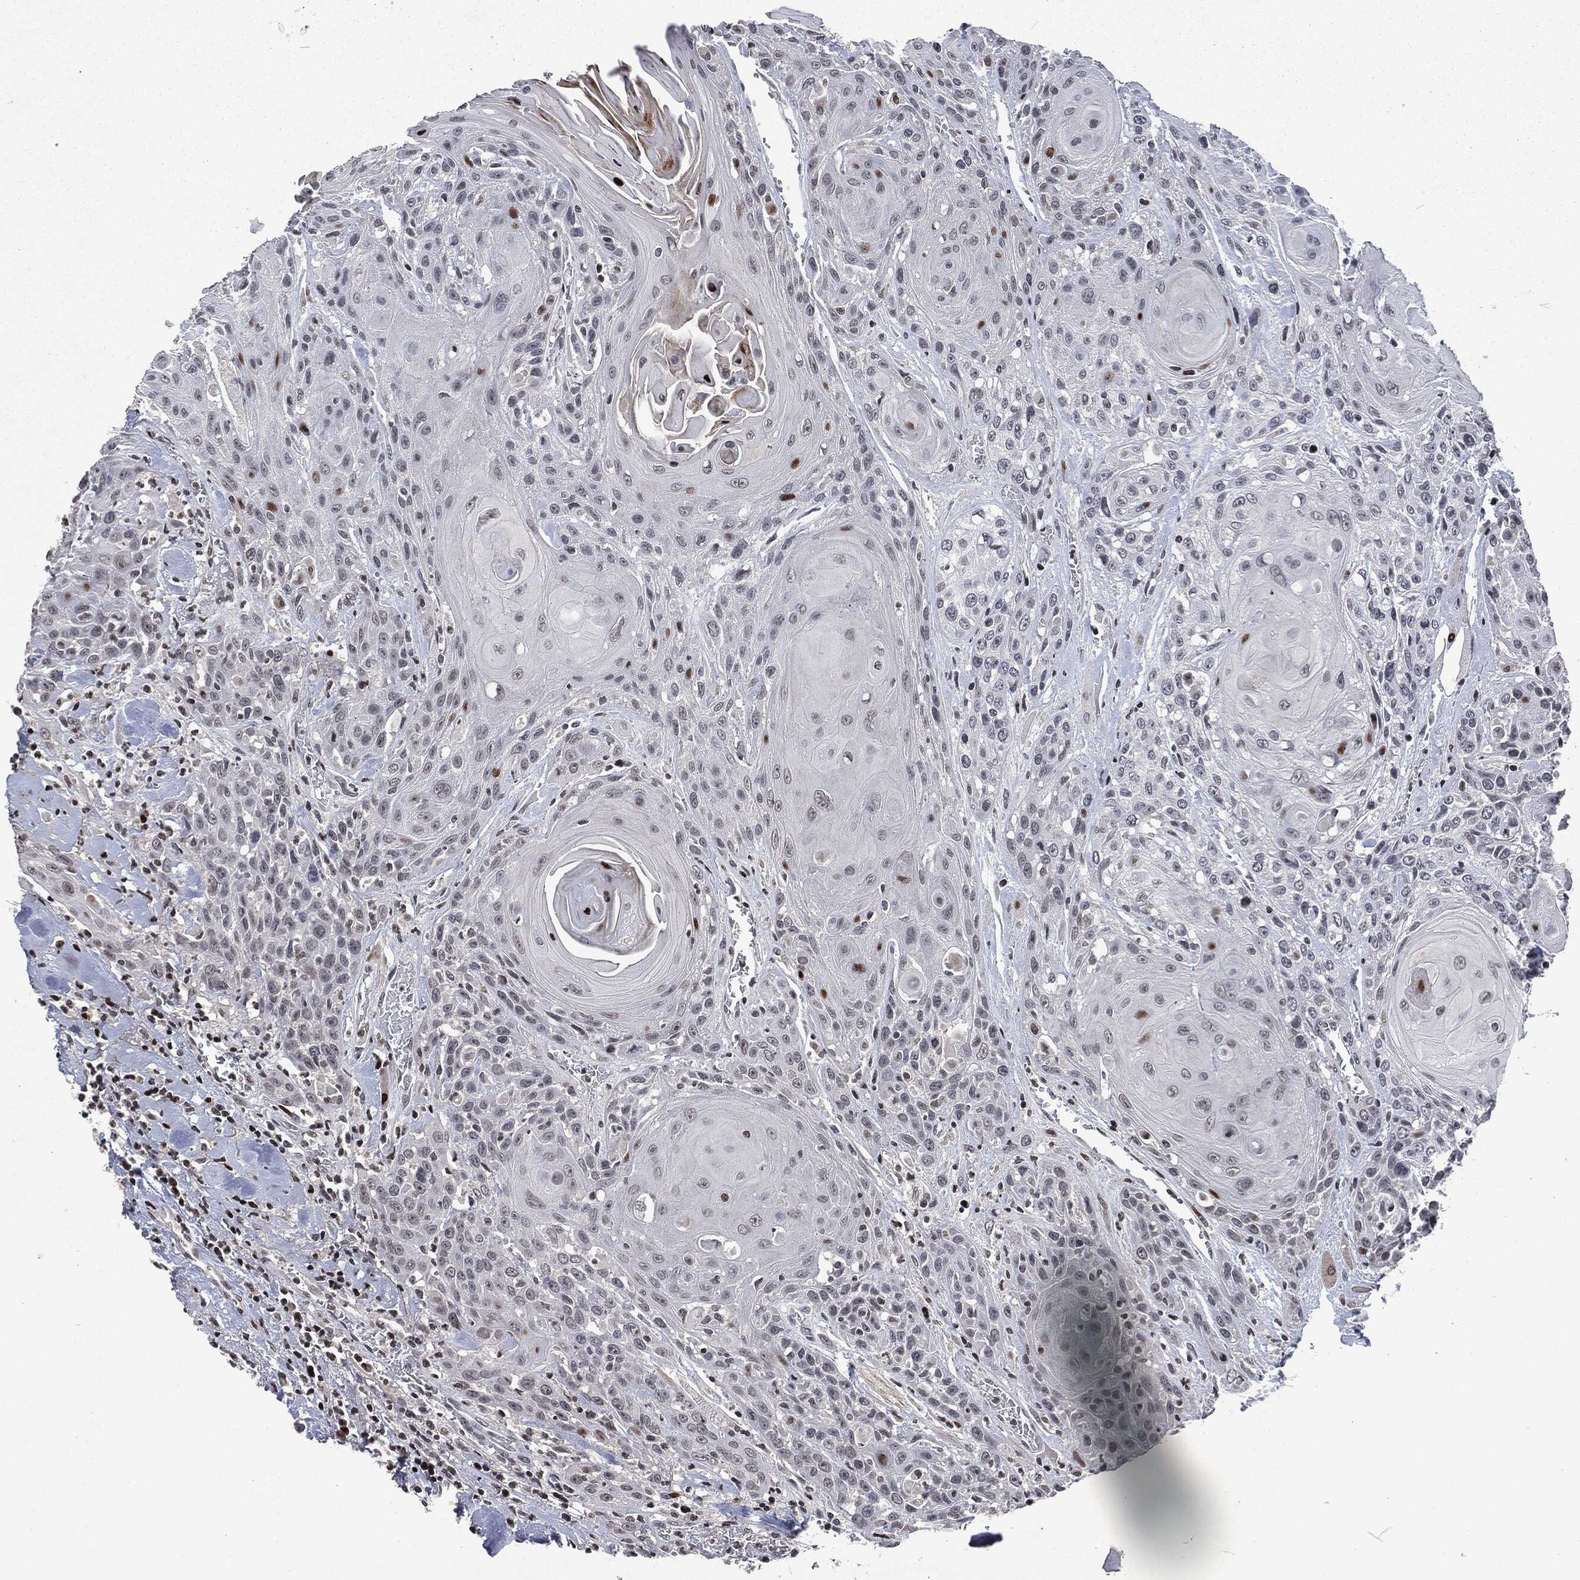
{"staining": {"intensity": "negative", "quantity": "none", "location": "none"}, "tissue": "head and neck cancer", "cell_type": "Tumor cells", "image_type": "cancer", "snomed": [{"axis": "morphology", "description": "Squamous cell carcinoma, NOS"}, {"axis": "topography", "description": "Head-Neck"}], "caption": "Tumor cells are negative for protein expression in human head and neck cancer (squamous cell carcinoma).", "gene": "EGFR", "patient": {"sex": "female", "age": 59}}